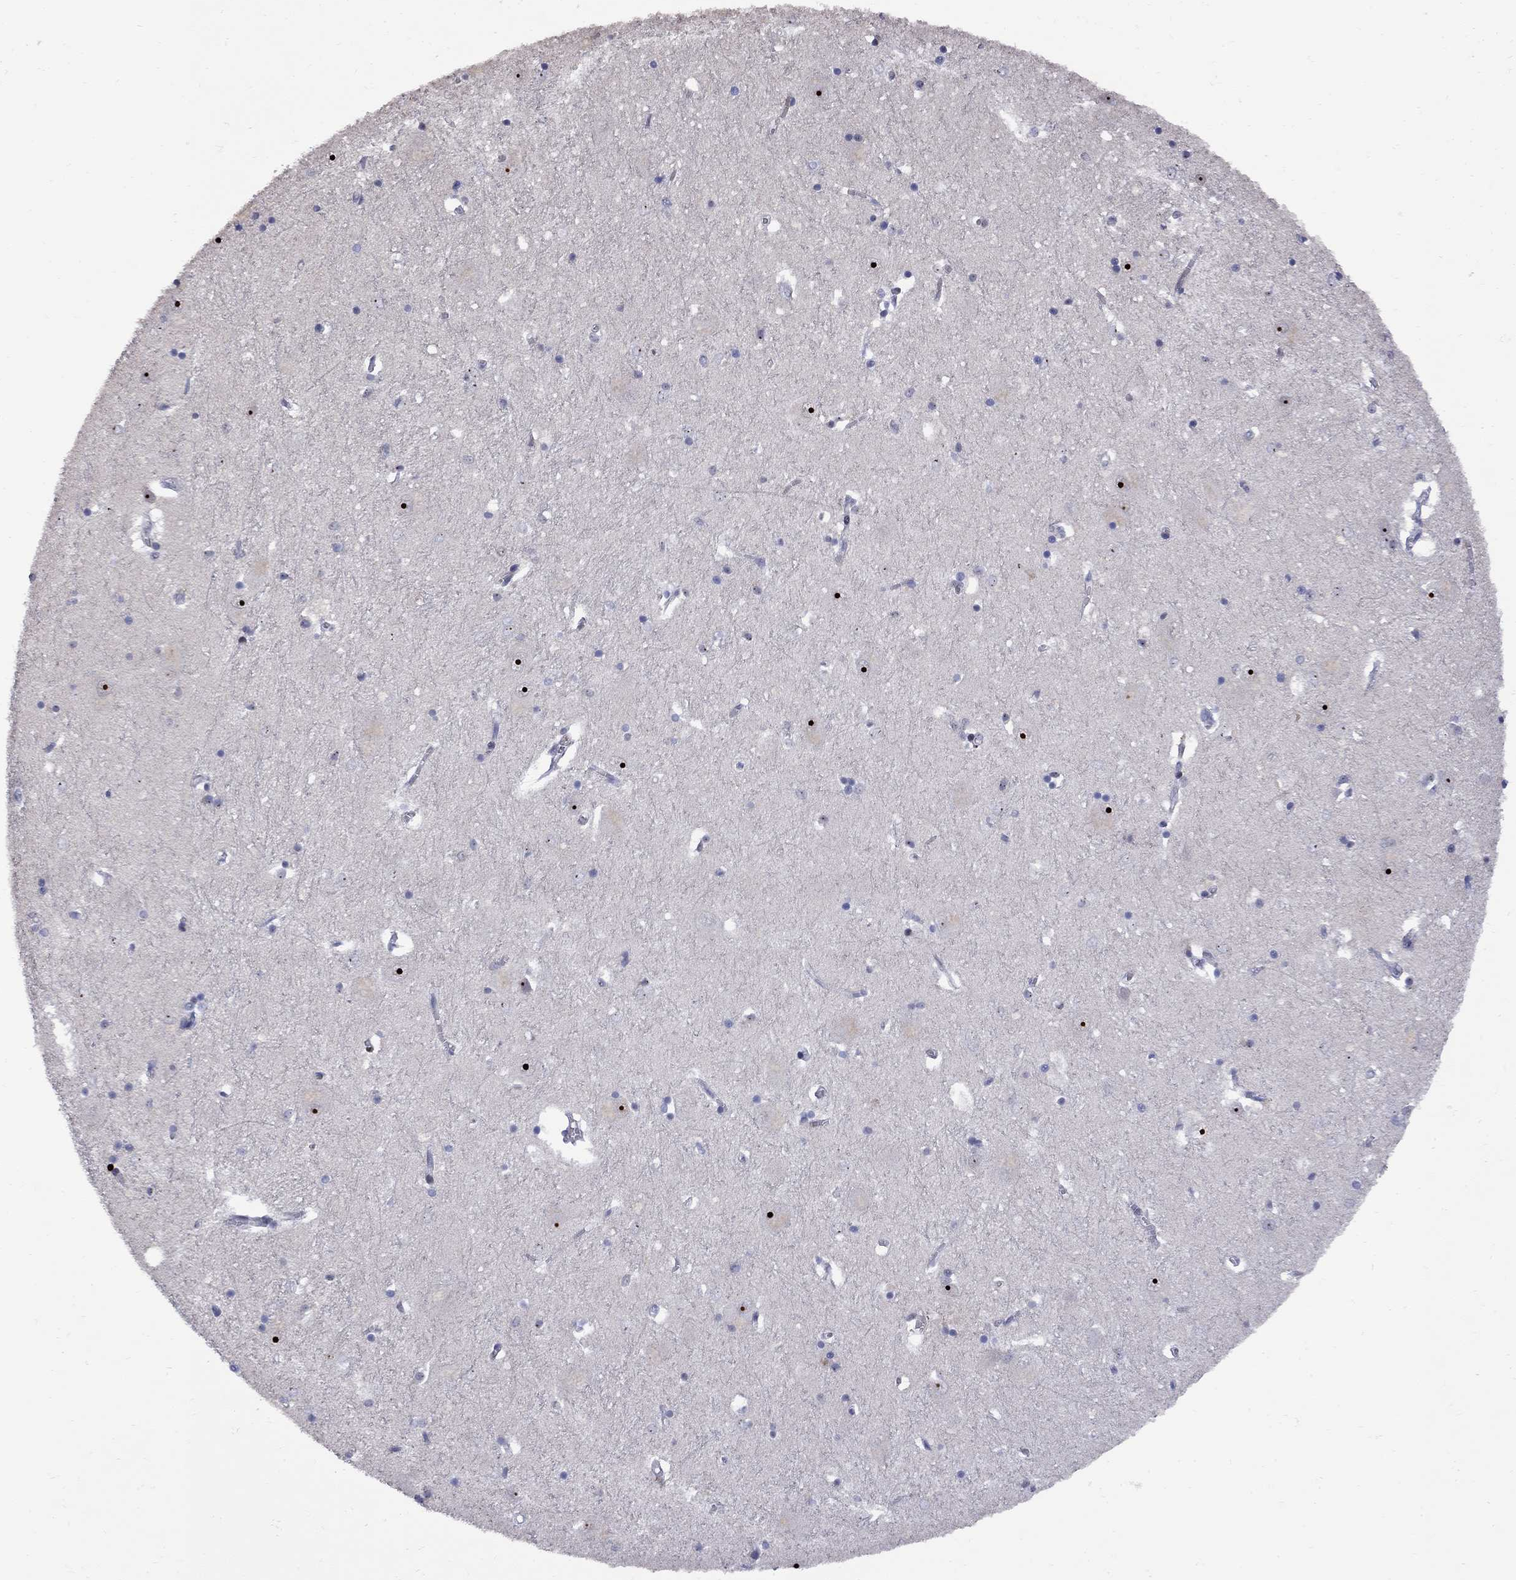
{"staining": {"intensity": "moderate", "quantity": "<25%", "location": "nuclear"}, "tissue": "caudate", "cell_type": "Glial cells", "image_type": "normal", "snomed": [{"axis": "morphology", "description": "Normal tissue, NOS"}, {"axis": "topography", "description": "Lateral ventricle wall"}], "caption": "A high-resolution micrograph shows immunohistochemistry (IHC) staining of benign caudate, which exhibits moderate nuclear staining in about <25% of glial cells.", "gene": "DHX33", "patient": {"sex": "male", "age": 54}}